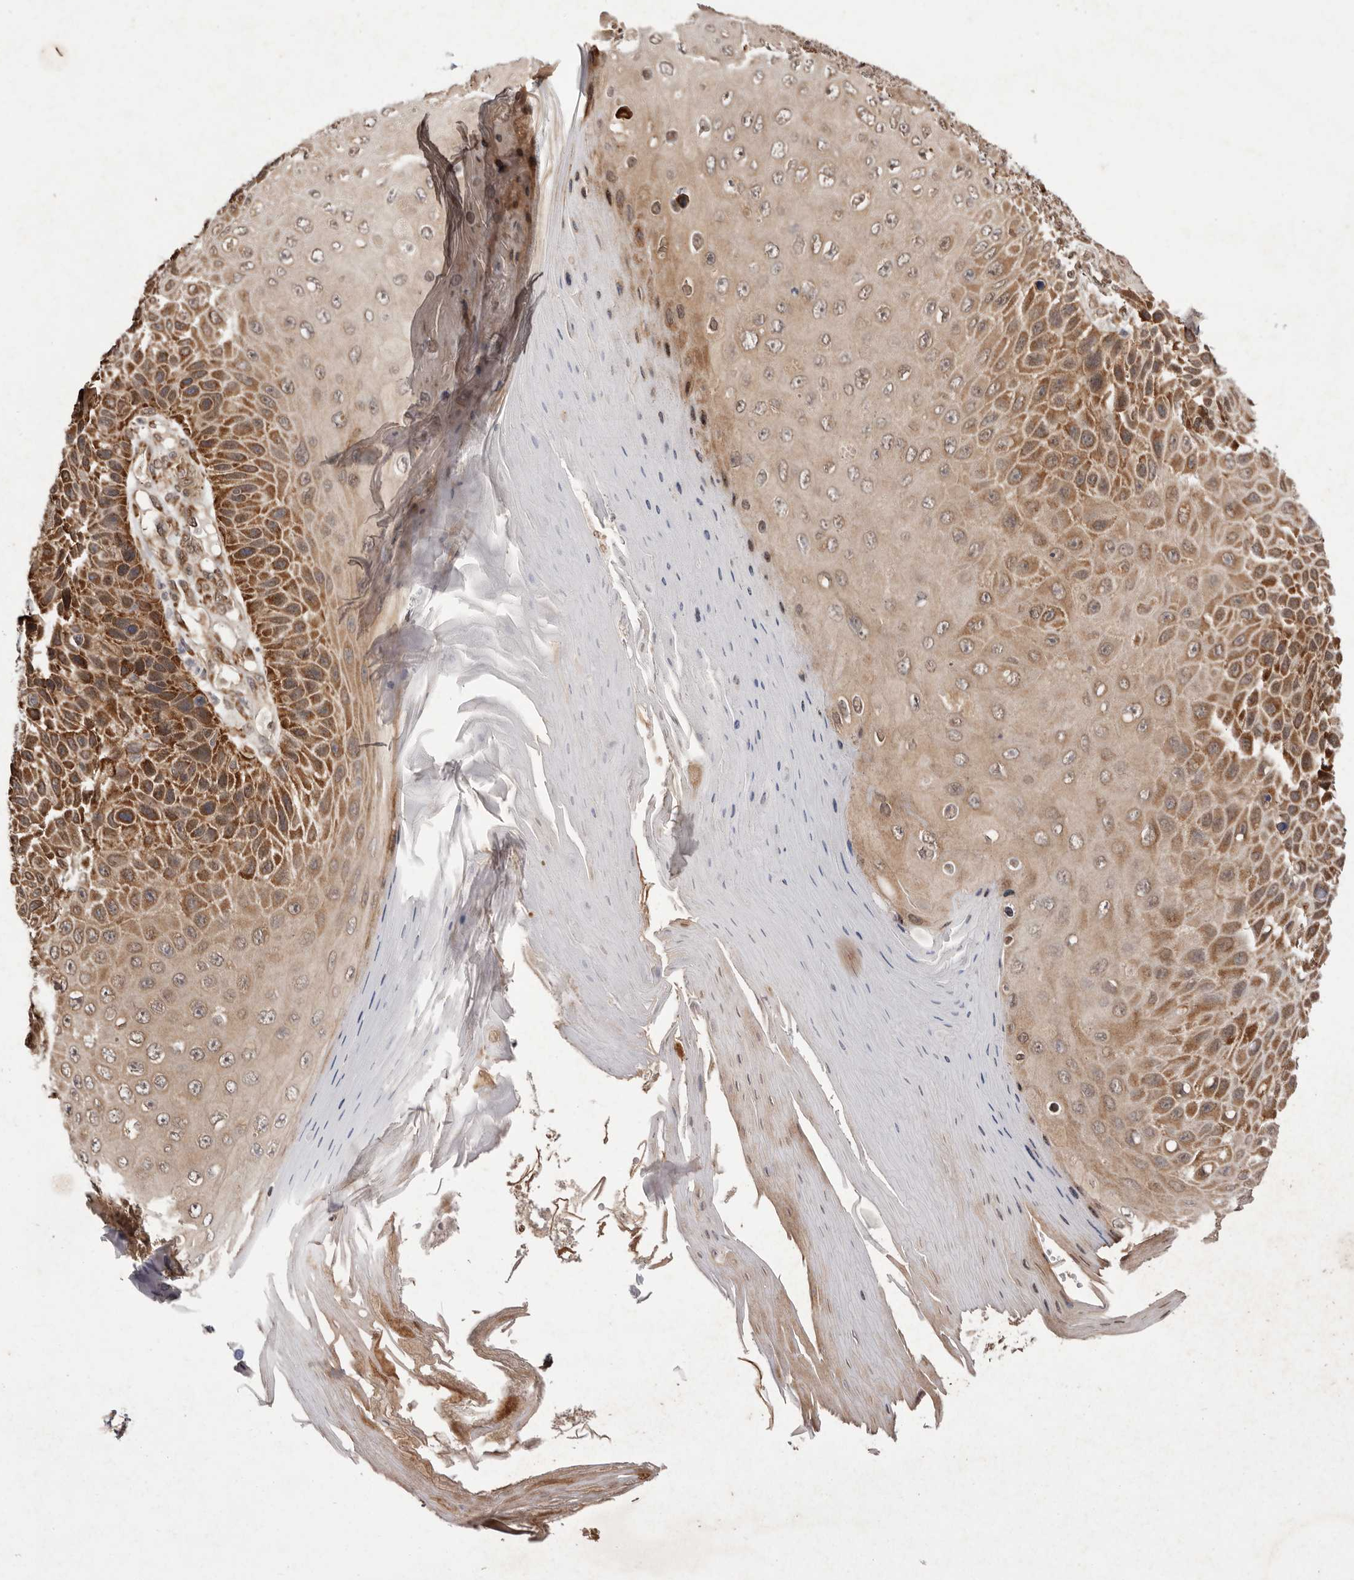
{"staining": {"intensity": "moderate", "quantity": ">75%", "location": "cytoplasmic/membranous"}, "tissue": "skin cancer", "cell_type": "Tumor cells", "image_type": "cancer", "snomed": [{"axis": "morphology", "description": "Squamous cell carcinoma, NOS"}, {"axis": "topography", "description": "Skin"}], "caption": "Skin squamous cell carcinoma was stained to show a protein in brown. There is medium levels of moderate cytoplasmic/membranous positivity in about >75% of tumor cells.", "gene": "LRGUK", "patient": {"sex": "female", "age": 88}}